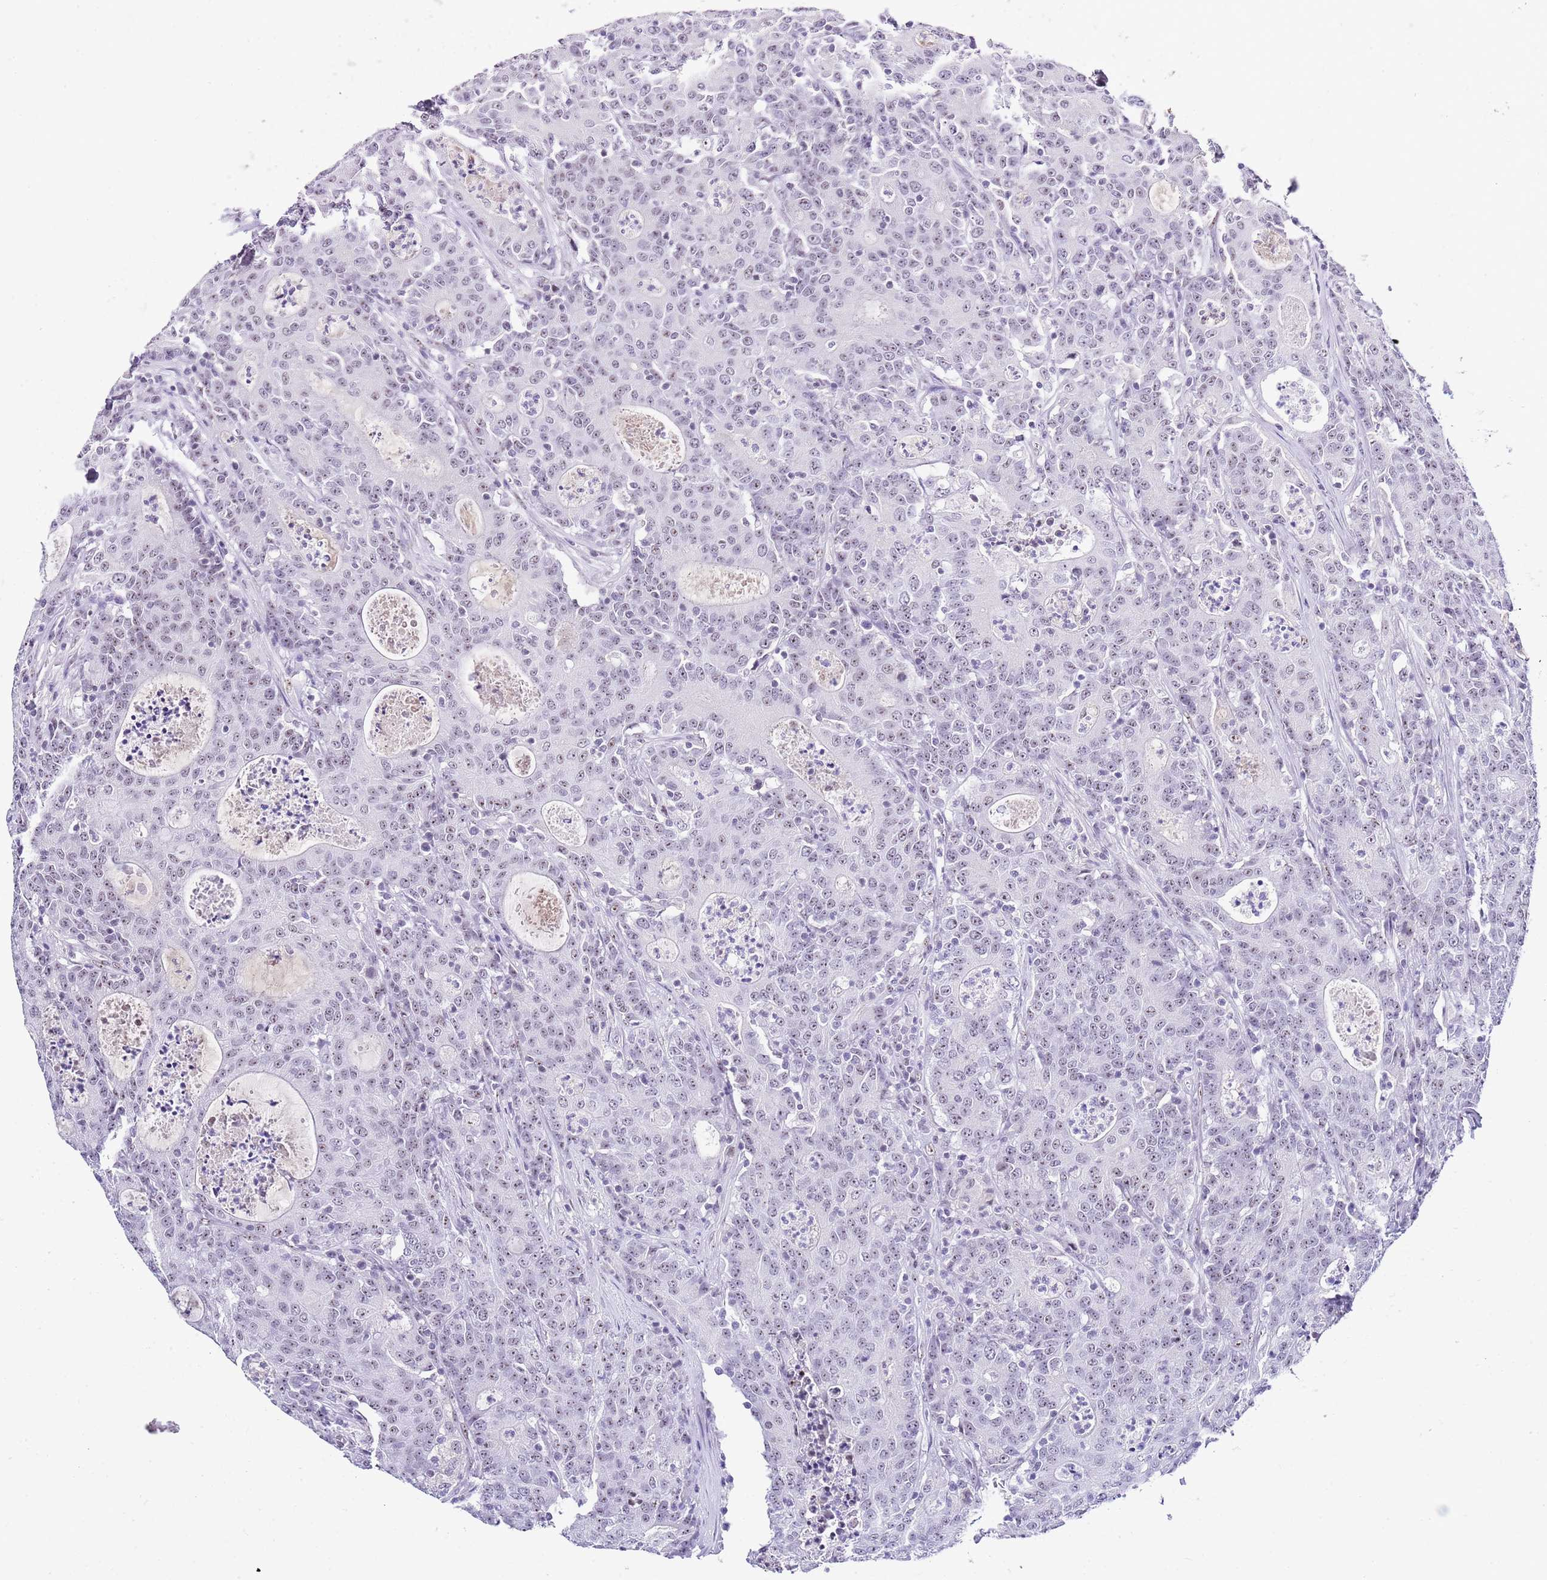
{"staining": {"intensity": "weak", "quantity": "<25%", "location": "nuclear"}, "tissue": "colorectal cancer", "cell_type": "Tumor cells", "image_type": "cancer", "snomed": [{"axis": "morphology", "description": "Adenocarcinoma, NOS"}, {"axis": "topography", "description": "Colon"}], "caption": "Immunohistochemistry of human colorectal cancer (adenocarcinoma) exhibits no expression in tumor cells.", "gene": "NOP56", "patient": {"sex": "male", "age": 83}}